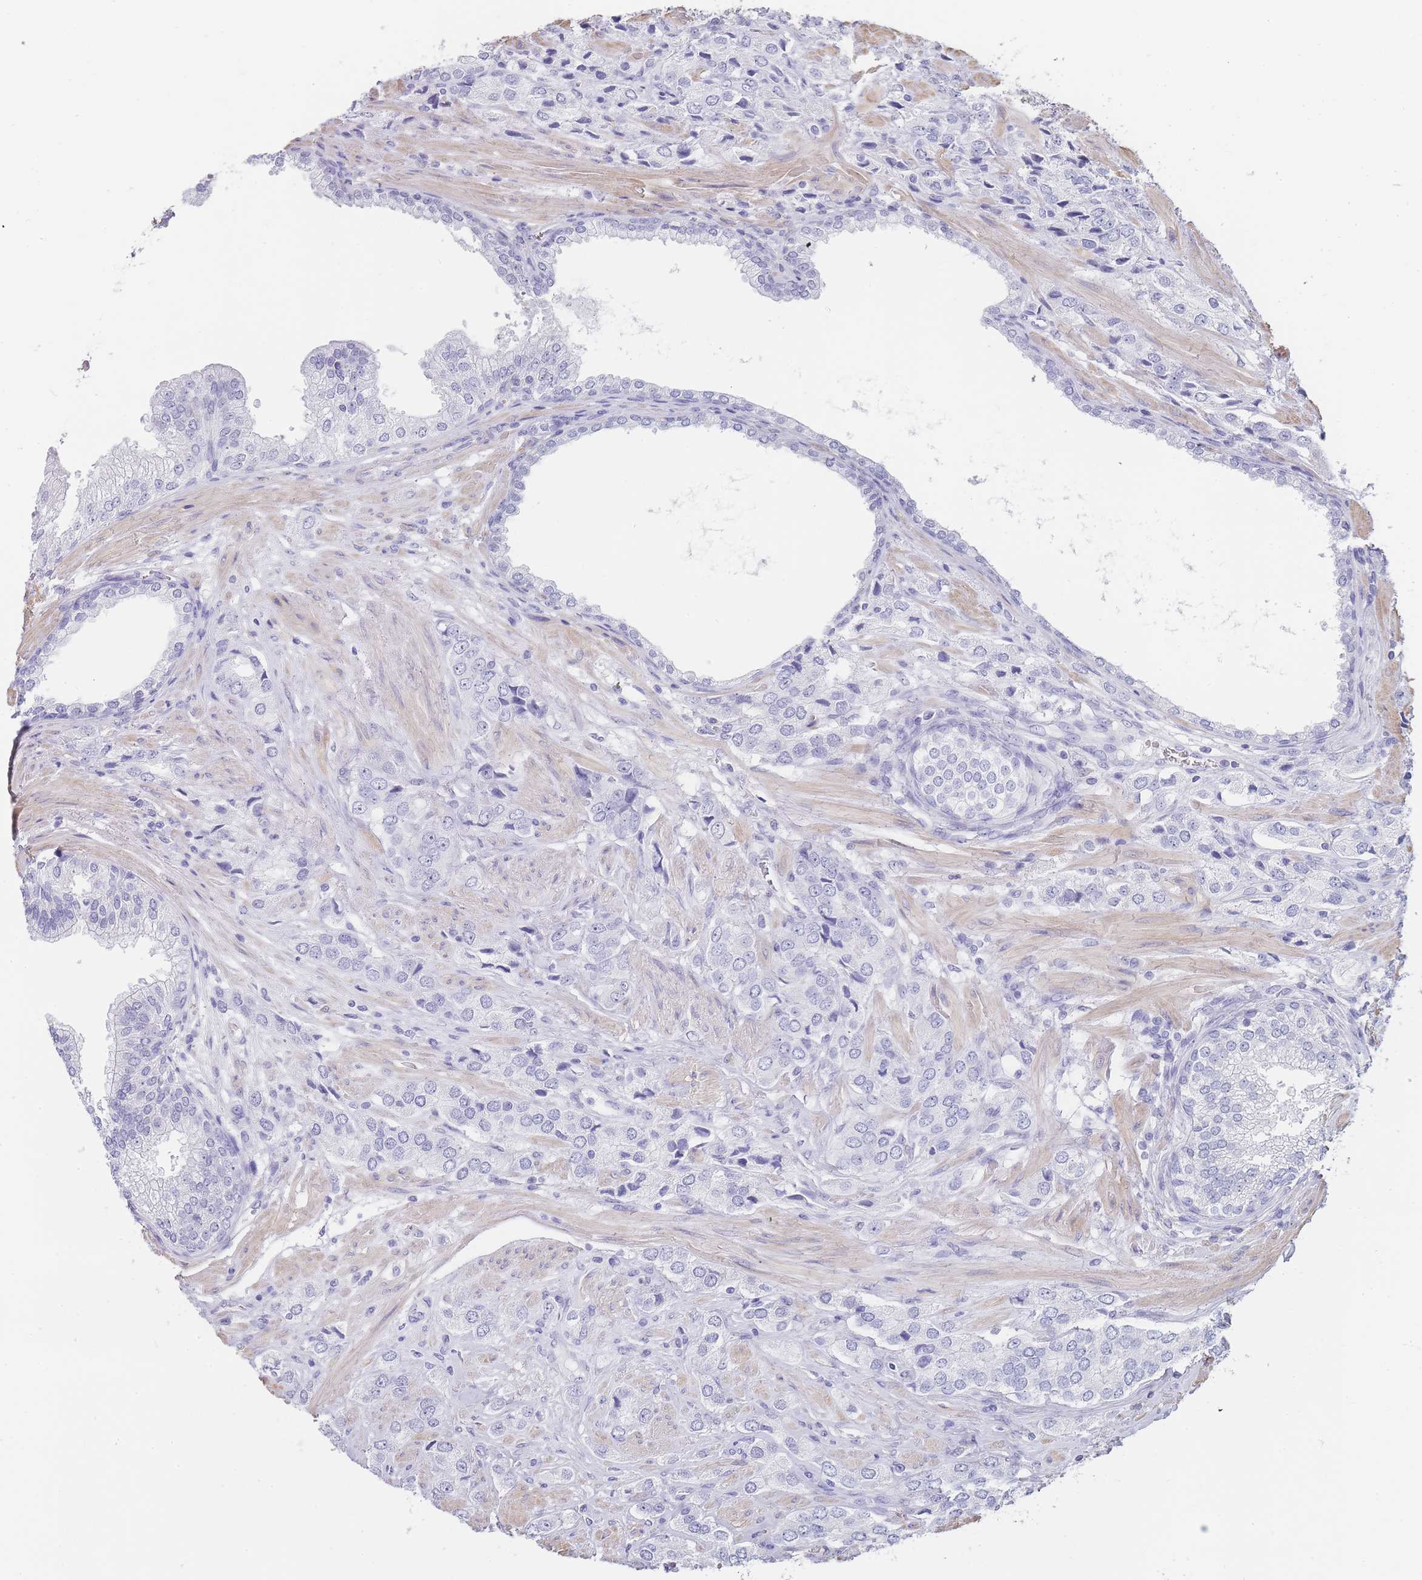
{"staining": {"intensity": "negative", "quantity": "none", "location": "none"}, "tissue": "prostate cancer", "cell_type": "Tumor cells", "image_type": "cancer", "snomed": [{"axis": "morphology", "description": "Adenocarcinoma, High grade"}, {"axis": "topography", "description": "Prostate and seminal vesicle, NOS"}], "caption": "Image shows no protein staining in tumor cells of prostate cancer (adenocarcinoma (high-grade)) tissue.", "gene": "NOP14", "patient": {"sex": "male", "age": 64}}